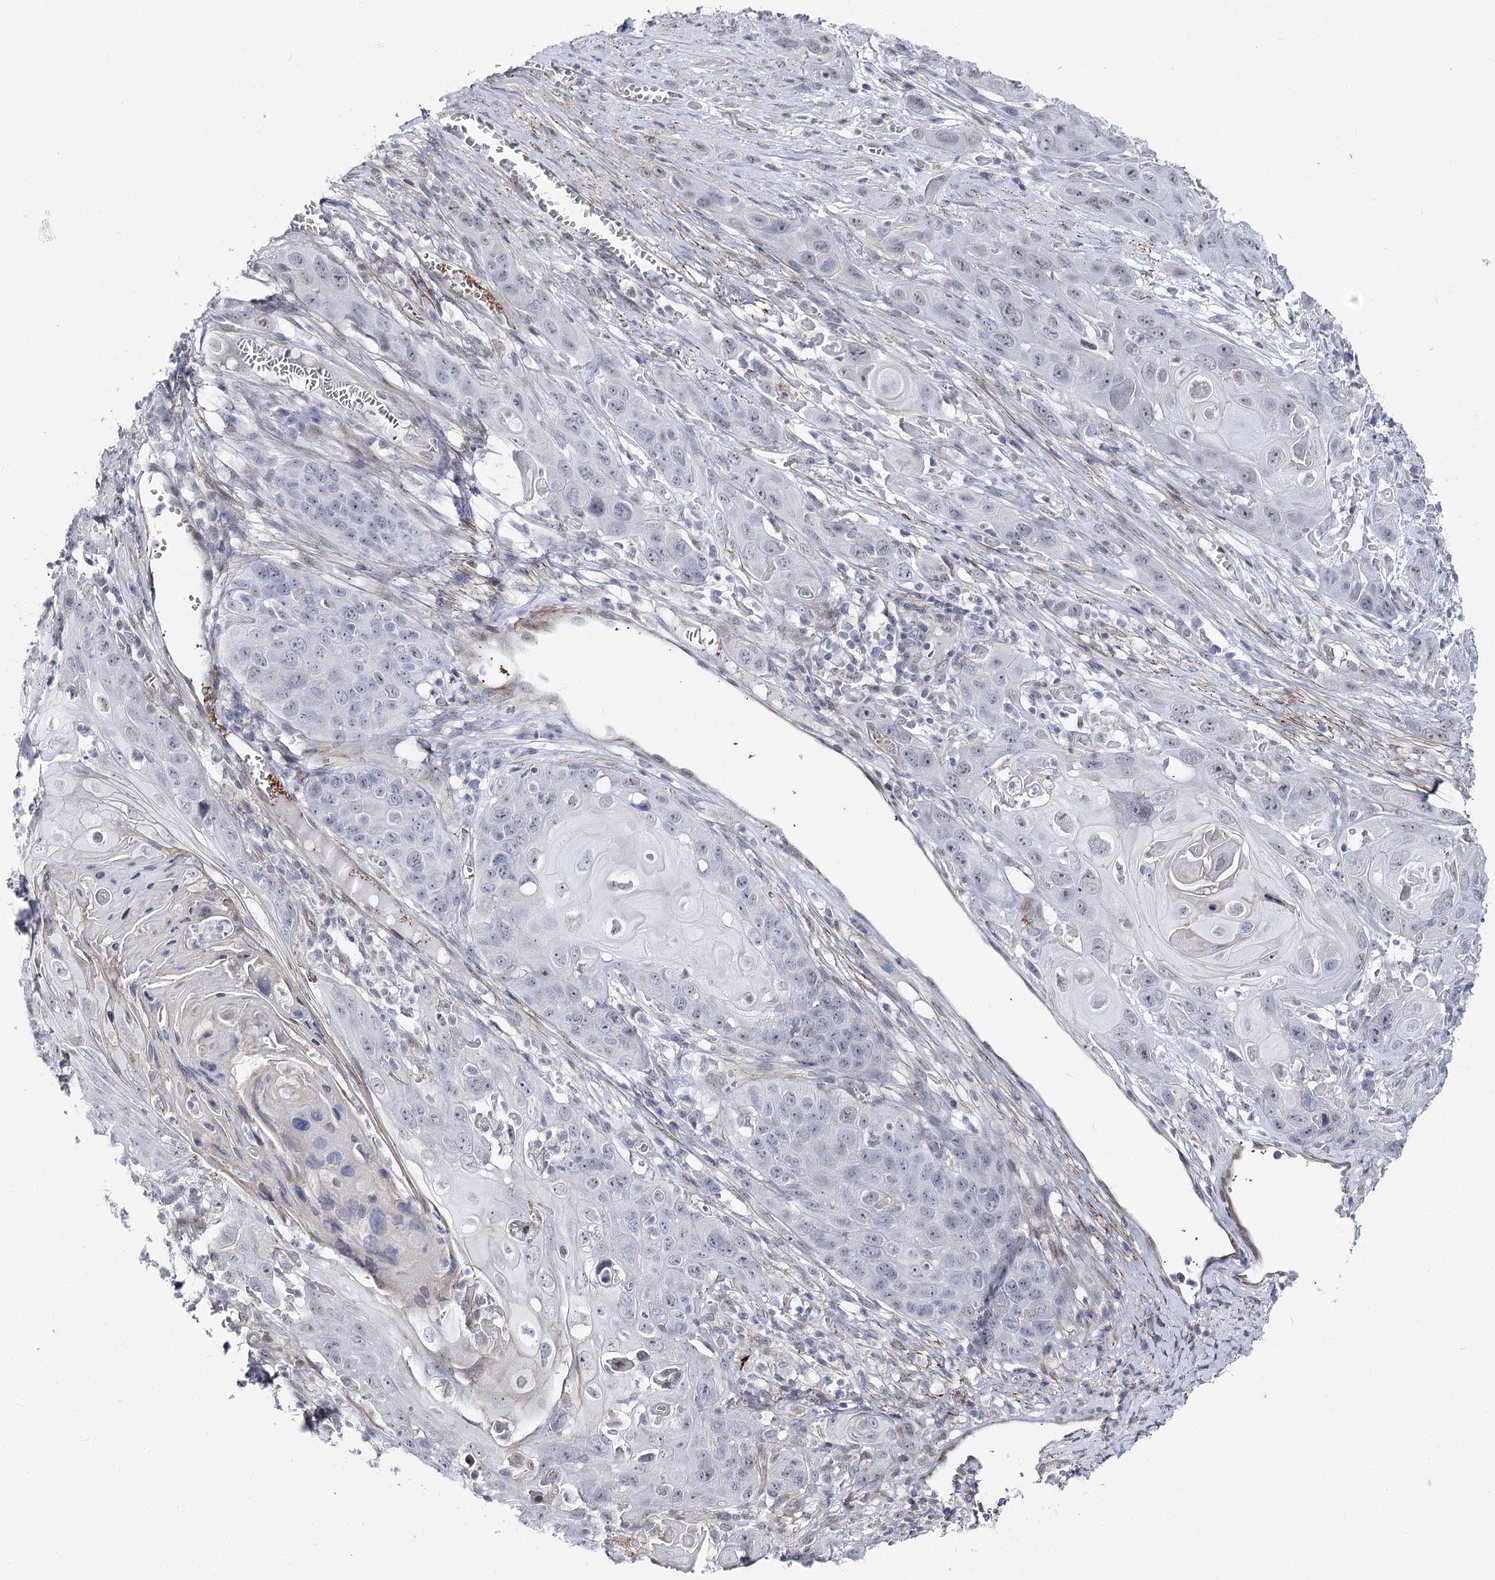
{"staining": {"intensity": "negative", "quantity": "none", "location": "none"}, "tissue": "skin cancer", "cell_type": "Tumor cells", "image_type": "cancer", "snomed": [{"axis": "morphology", "description": "Squamous cell carcinoma, NOS"}, {"axis": "topography", "description": "Skin"}], "caption": "Tumor cells show no significant positivity in squamous cell carcinoma (skin).", "gene": "AGXT2", "patient": {"sex": "male", "age": 55}}